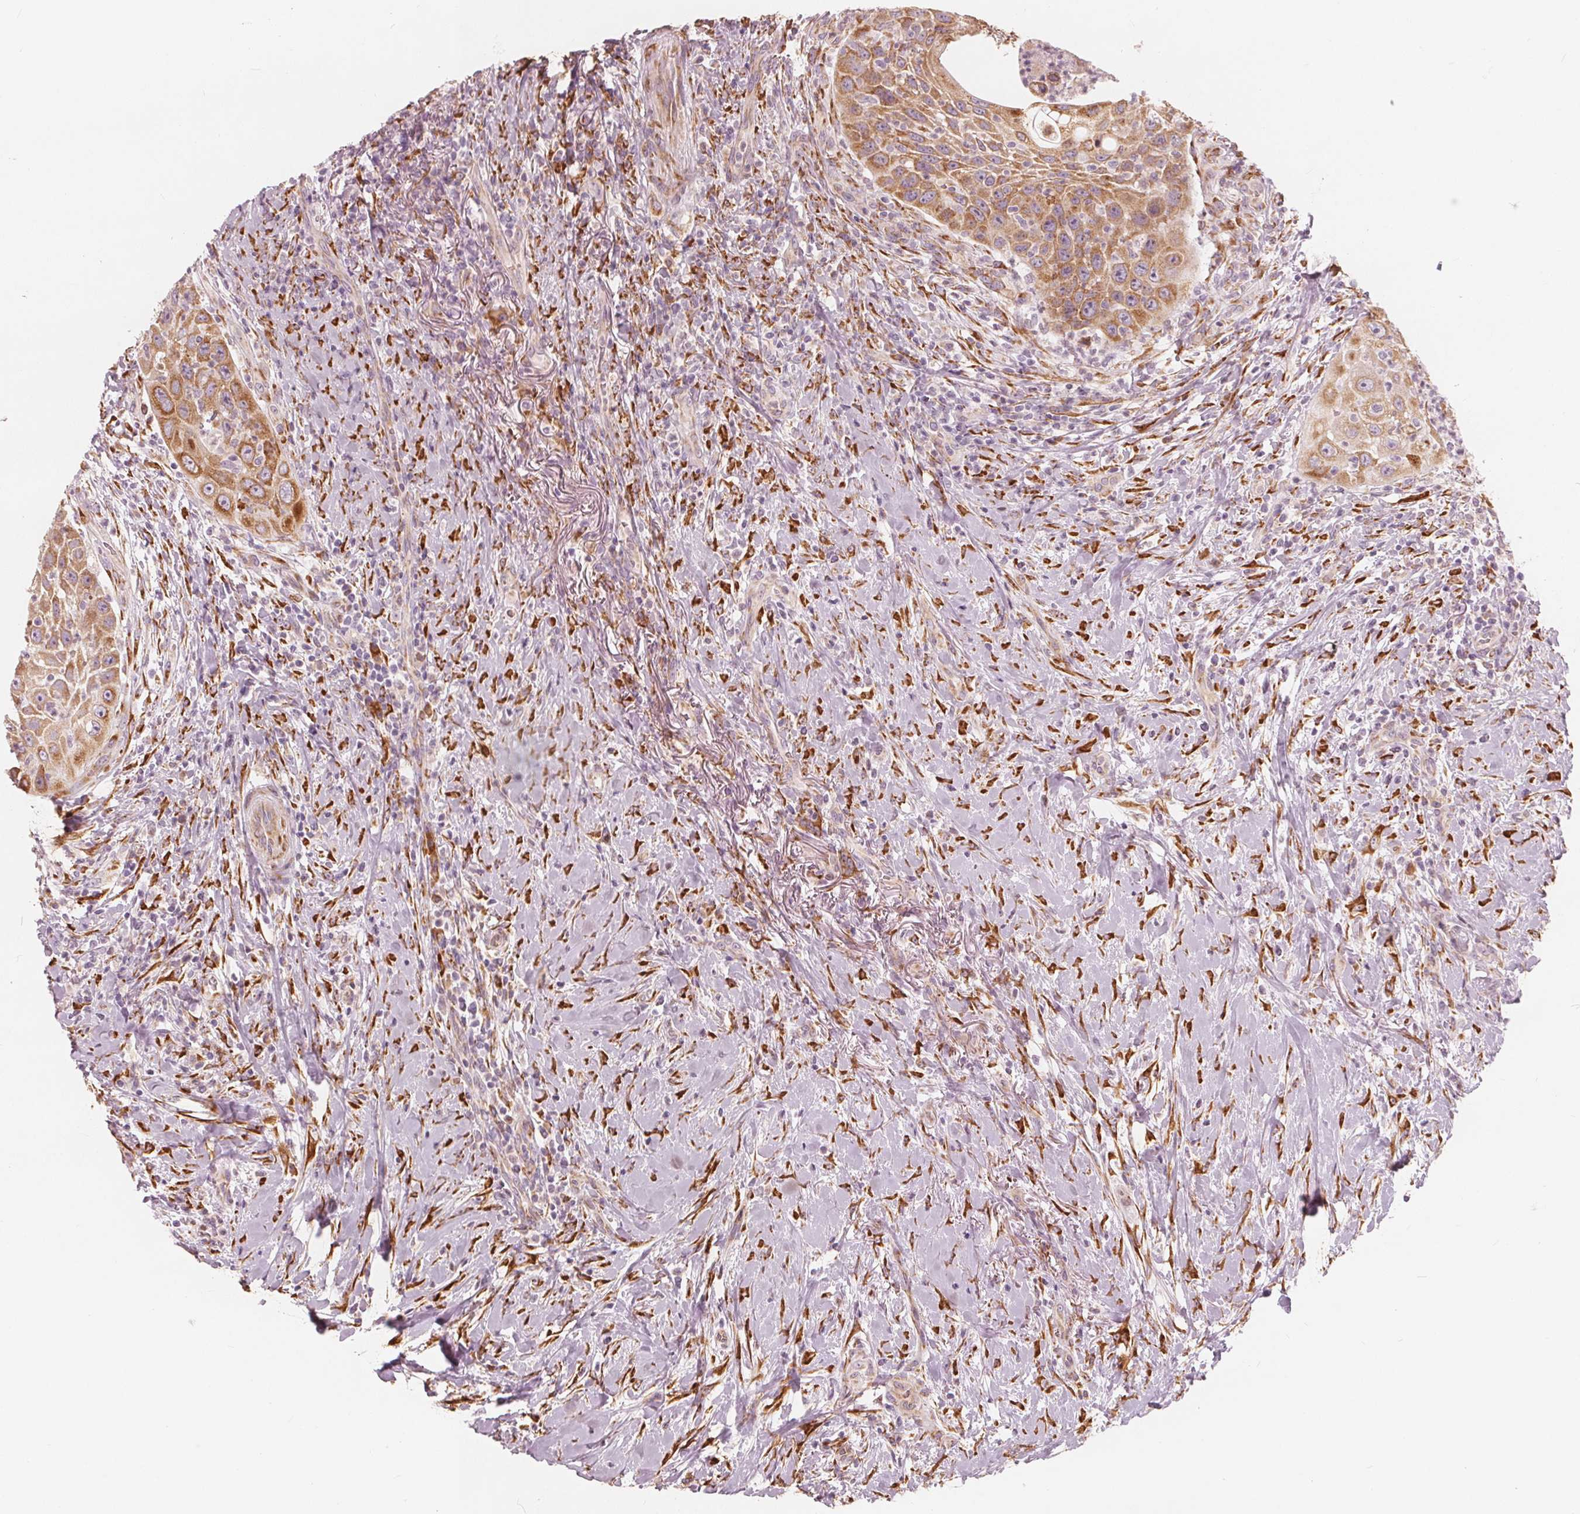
{"staining": {"intensity": "moderate", "quantity": ">75%", "location": "cytoplasmic/membranous"}, "tissue": "head and neck cancer", "cell_type": "Tumor cells", "image_type": "cancer", "snomed": [{"axis": "morphology", "description": "Squamous cell carcinoma, NOS"}, {"axis": "topography", "description": "Head-Neck"}], "caption": "Moderate cytoplasmic/membranous staining for a protein is identified in about >75% of tumor cells of head and neck squamous cell carcinoma using immunohistochemistry.", "gene": "BRSK1", "patient": {"sex": "male", "age": 69}}